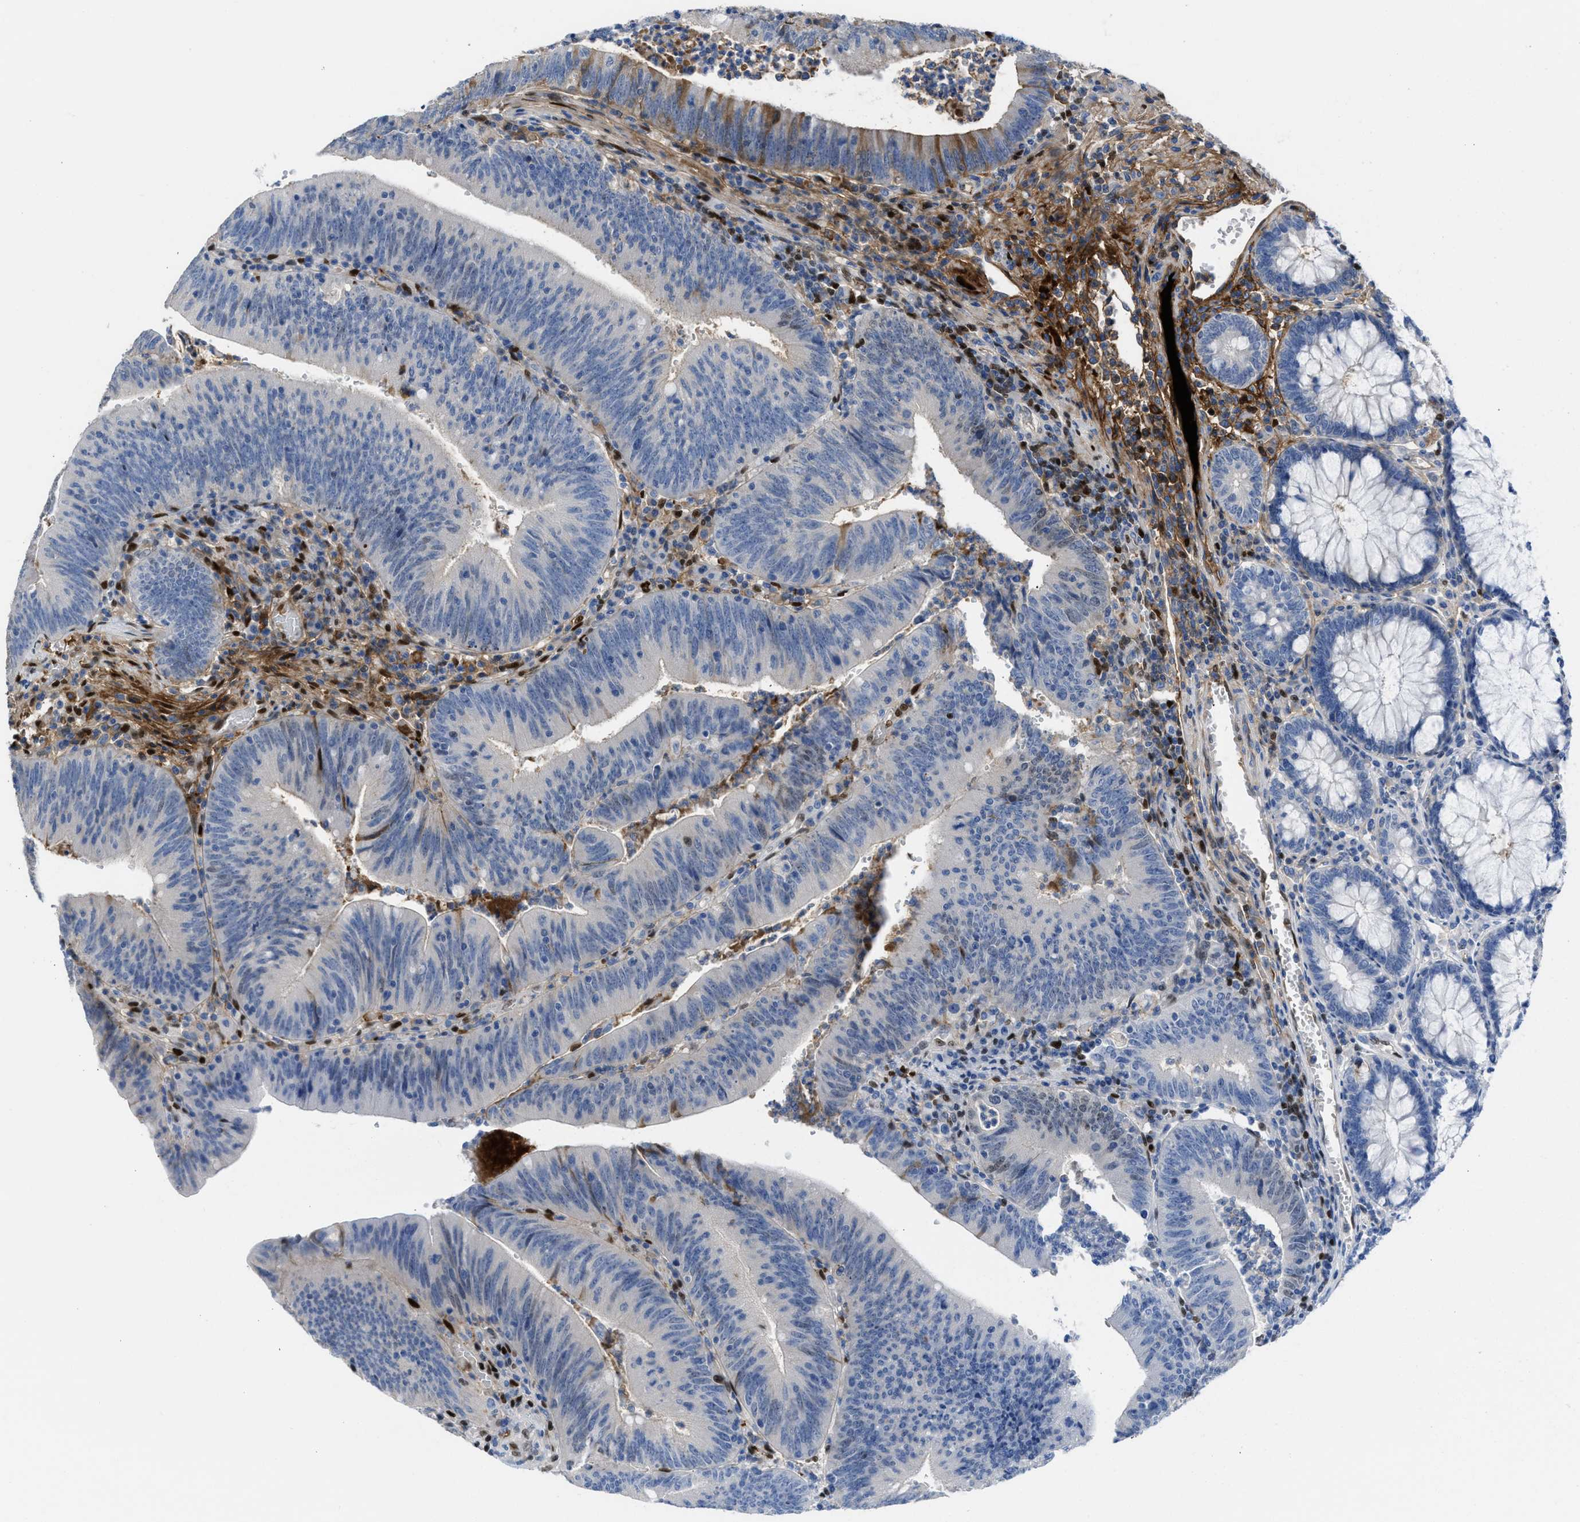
{"staining": {"intensity": "moderate", "quantity": "<25%", "location": "cytoplasmic/membranous"}, "tissue": "colorectal cancer", "cell_type": "Tumor cells", "image_type": "cancer", "snomed": [{"axis": "morphology", "description": "Normal tissue, NOS"}, {"axis": "morphology", "description": "Adenocarcinoma, NOS"}, {"axis": "topography", "description": "Rectum"}], "caption": "Colorectal cancer (adenocarcinoma) tissue demonstrates moderate cytoplasmic/membranous positivity in about <25% of tumor cells", "gene": "LEF1", "patient": {"sex": "female", "age": 66}}